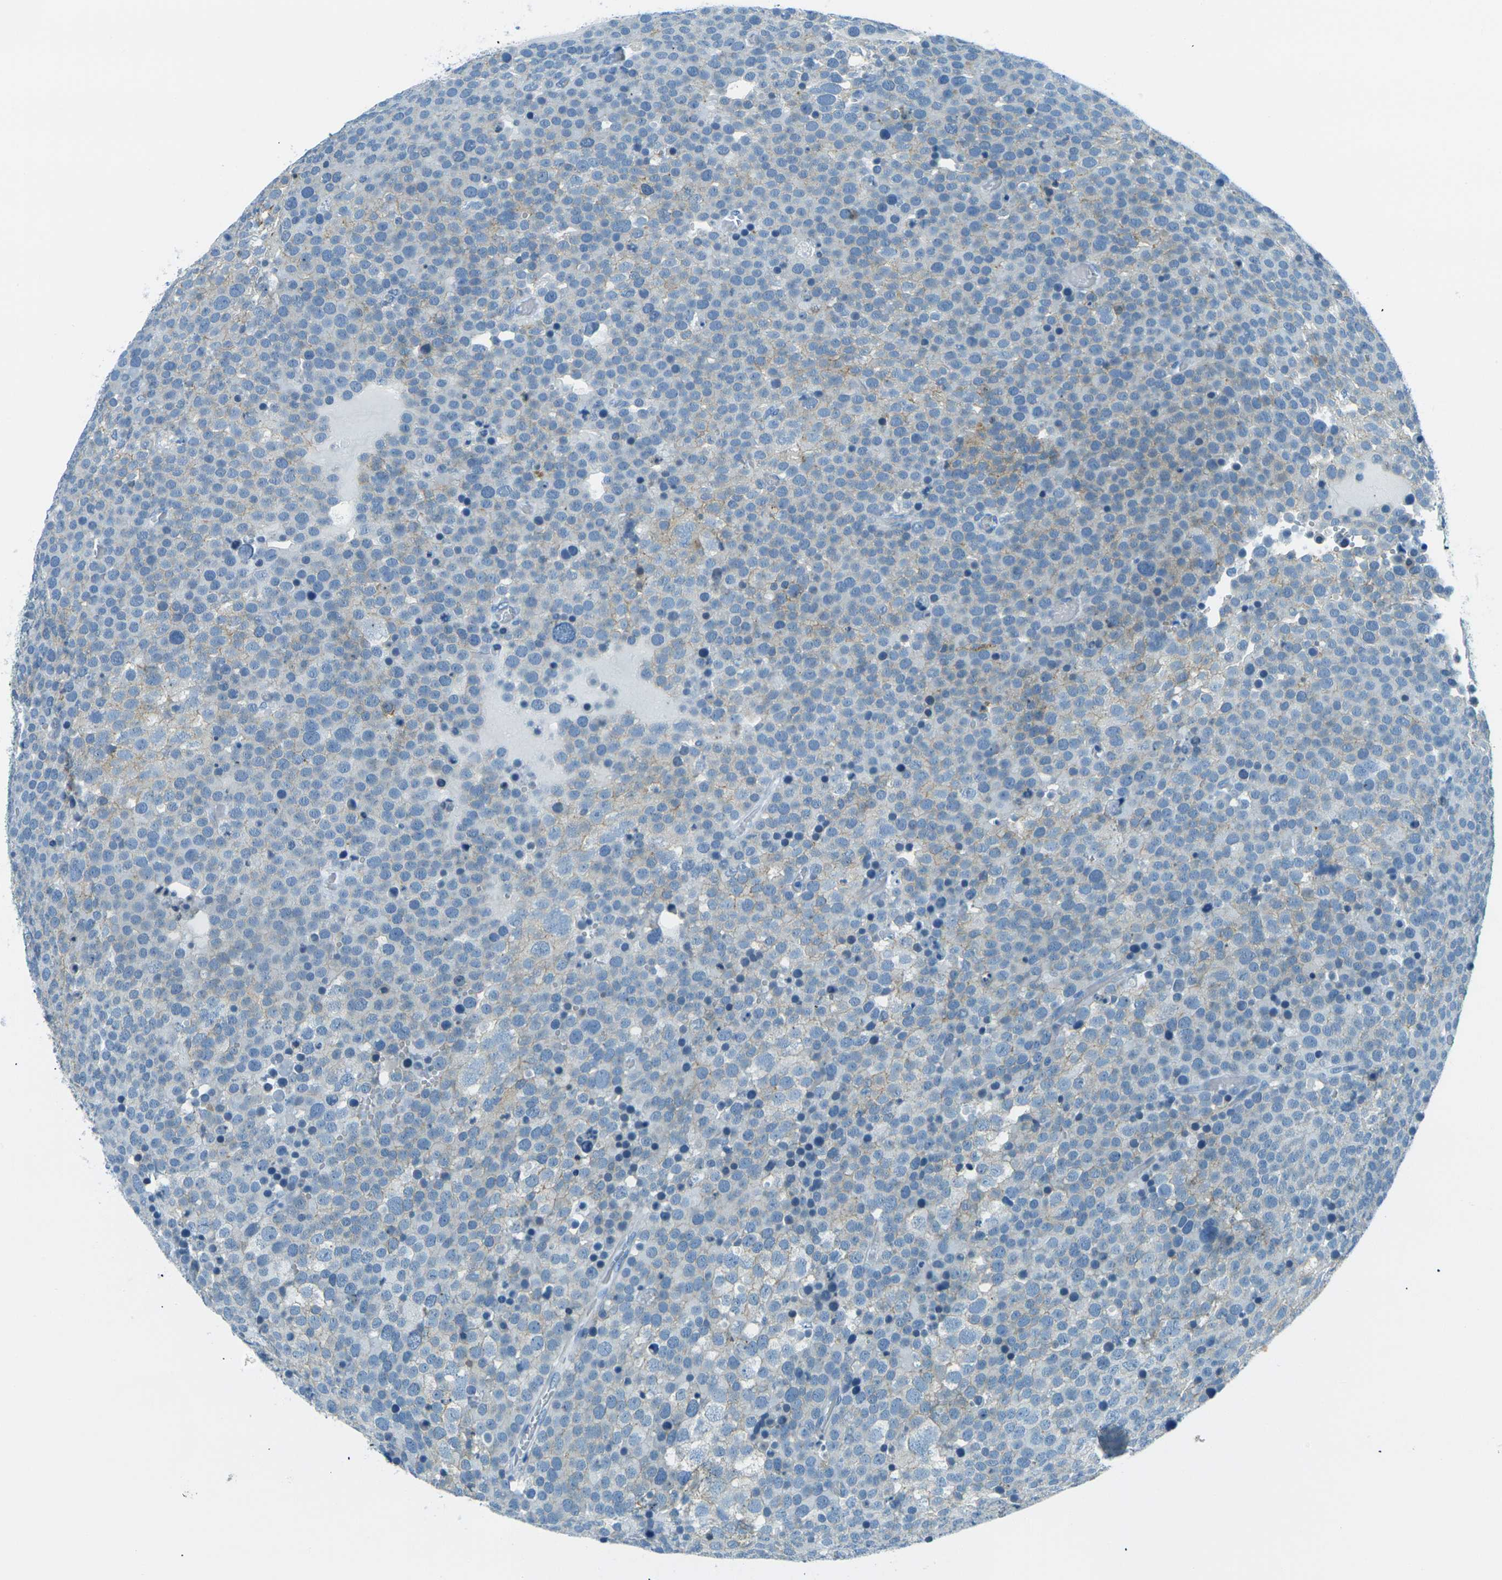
{"staining": {"intensity": "weak", "quantity": "25%-75%", "location": "cytoplasmic/membranous"}, "tissue": "testis cancer", "cell_type": "Tumor cells", "image_type": "cancer", "snomed": [{"axis": "morphology", "description": "Seminoma, NOS"}, {"axis": "topography", "description": "Testis"}], "caption": "Protein staining of seminoma (testis) tissue reveals weak cytoplasmic/membranous expression in approximately 25%-75% of tumor cells.", "gene": "OCLN", "patient": {"sex": "male", "age": 71}}